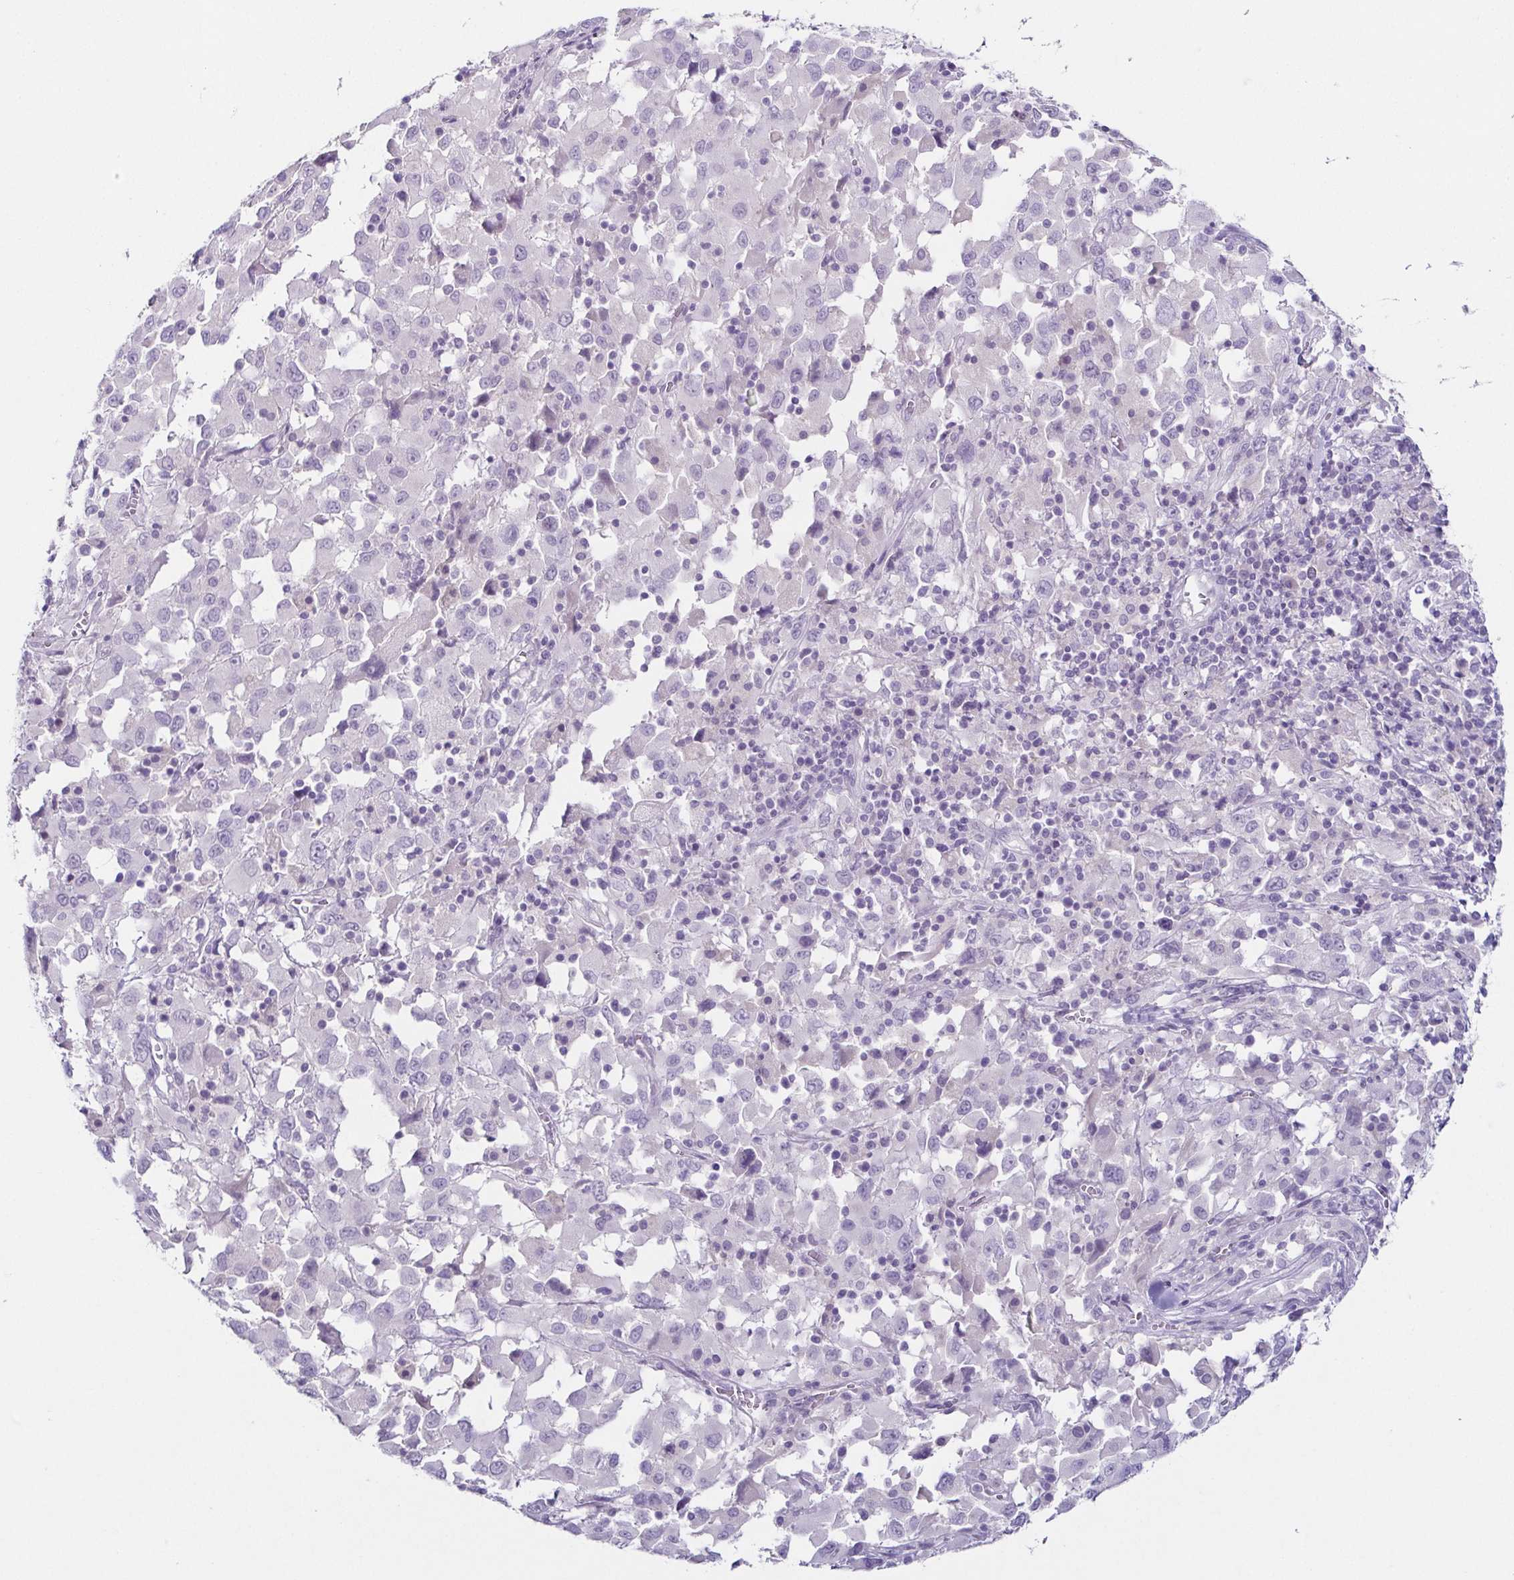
{"staining": {"intensity": "negative", "quantity": "none", "location": "none"}, "tissue": "melanoma", "cell_type": "Tumor cells", "image_type": "cancer", "snomed": [{"axis": "morphology", "description": "Malignant melanoma, Metastatic site"}, {"axis": "topography", "description": "Soft tissue"}], "caption": "Immunohistochemical staining of human melanoma exhibits no significant expression in tumor cells. Brightfield microscopy of IHC stained with DAB (brown) and hematoxylin (blue), captured at high magnification.", "gene": "TP73", "patient": {"sex": "male", "age": 50}}